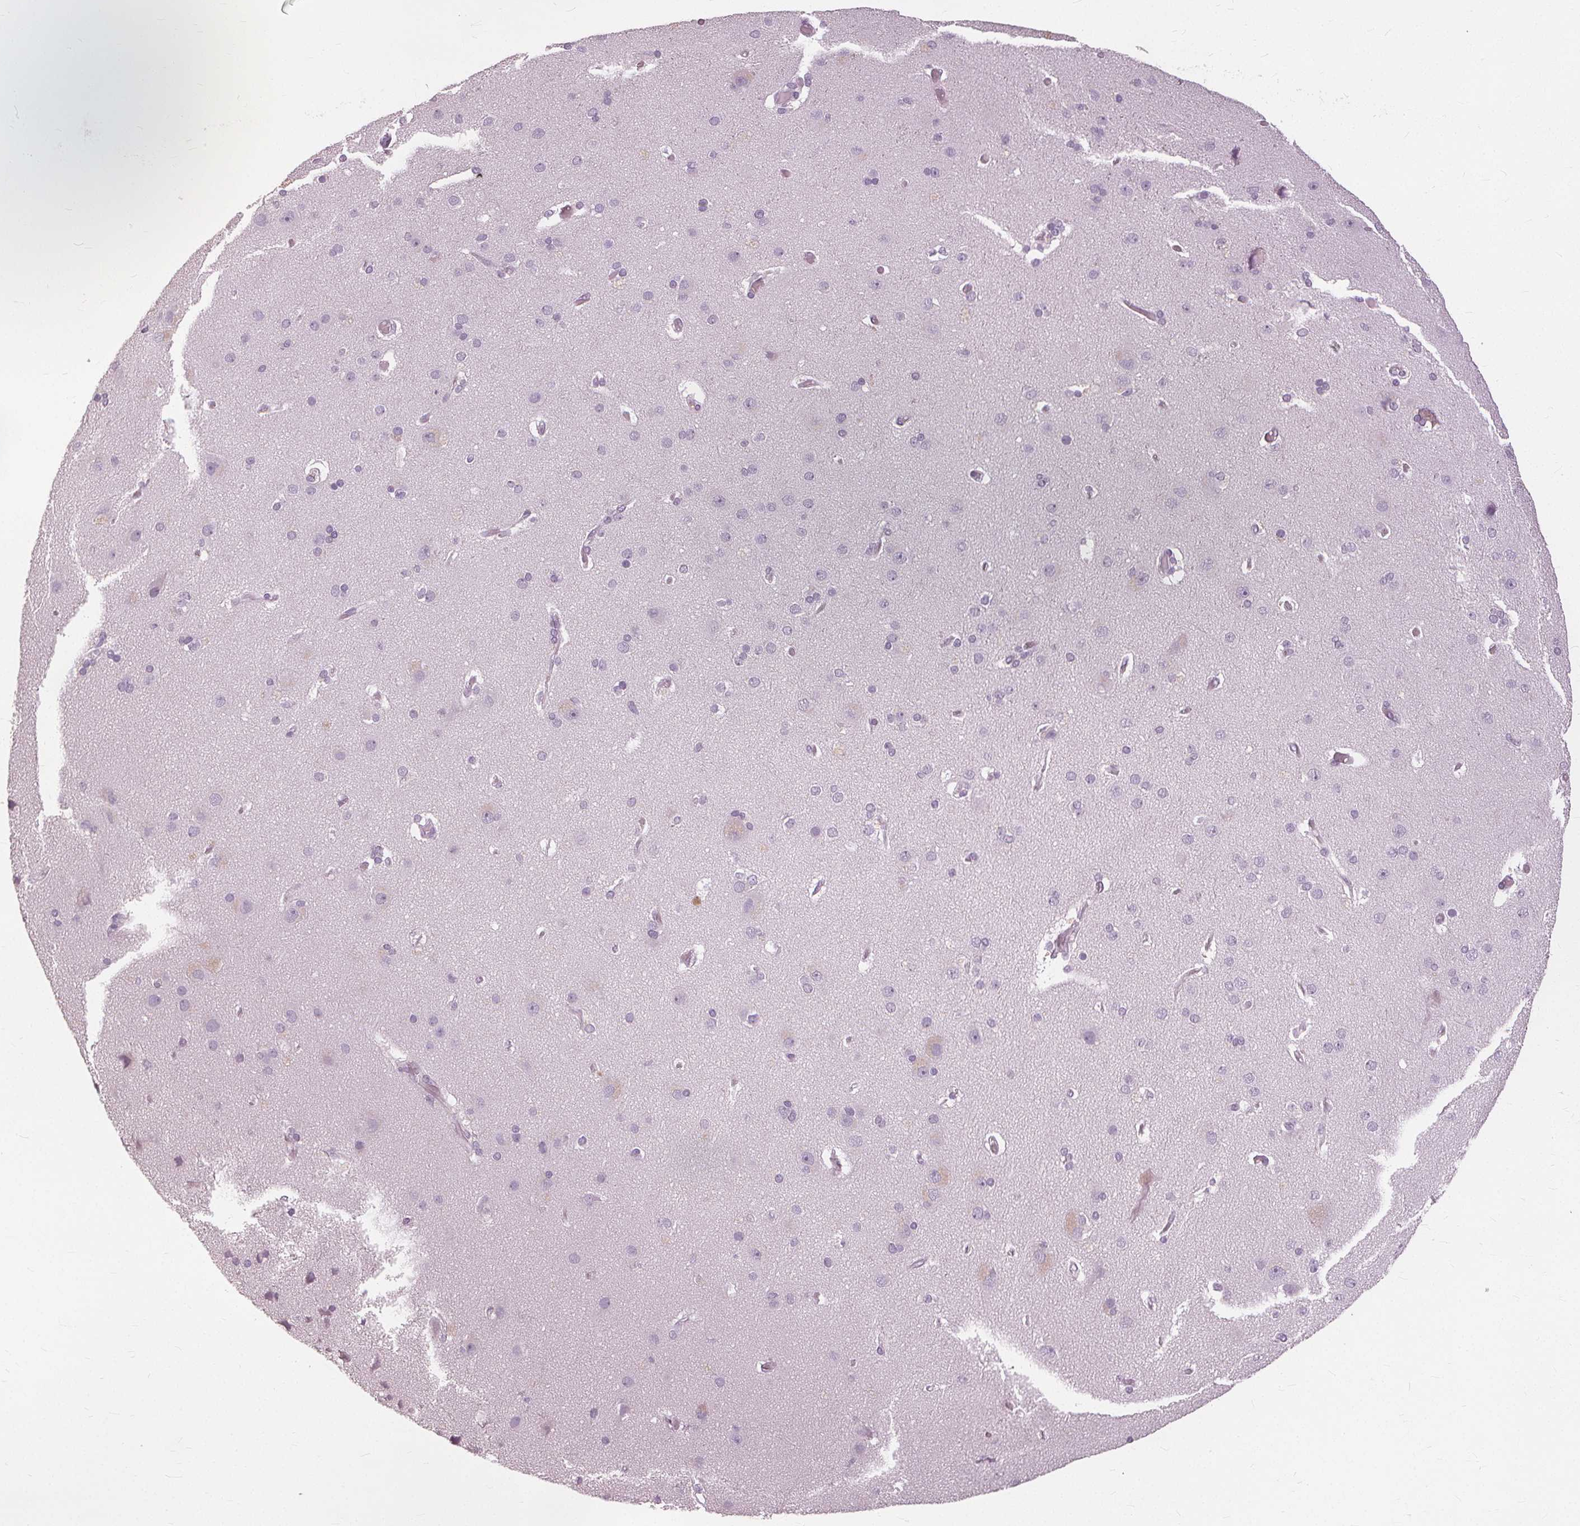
{"staining": {"intensity": "negative", "quantity": "none", "location": "none"}, "tissue": "cerebral cortex", "cell_type": "Endothelial cells", "image_type": "normal", "snomed": [{"axis": "morphology", "description": "Normal tissue, NOS"}, {"axis": "morphology", "description": "Glioma, malignant, High grade"}, {"axis": "topography", "description": "Cerebral cortex"}], "caption": "Endothelial cells are negative for protein expression in benign human cerebral cortex. (DAB (3,3'-diaminobenzidine) immunohistochemistry (IHC) visualized using brightfield microscopy, high magnification).", "gene": "SFTPD", "patient": {"sex": "male", "age": 71}}